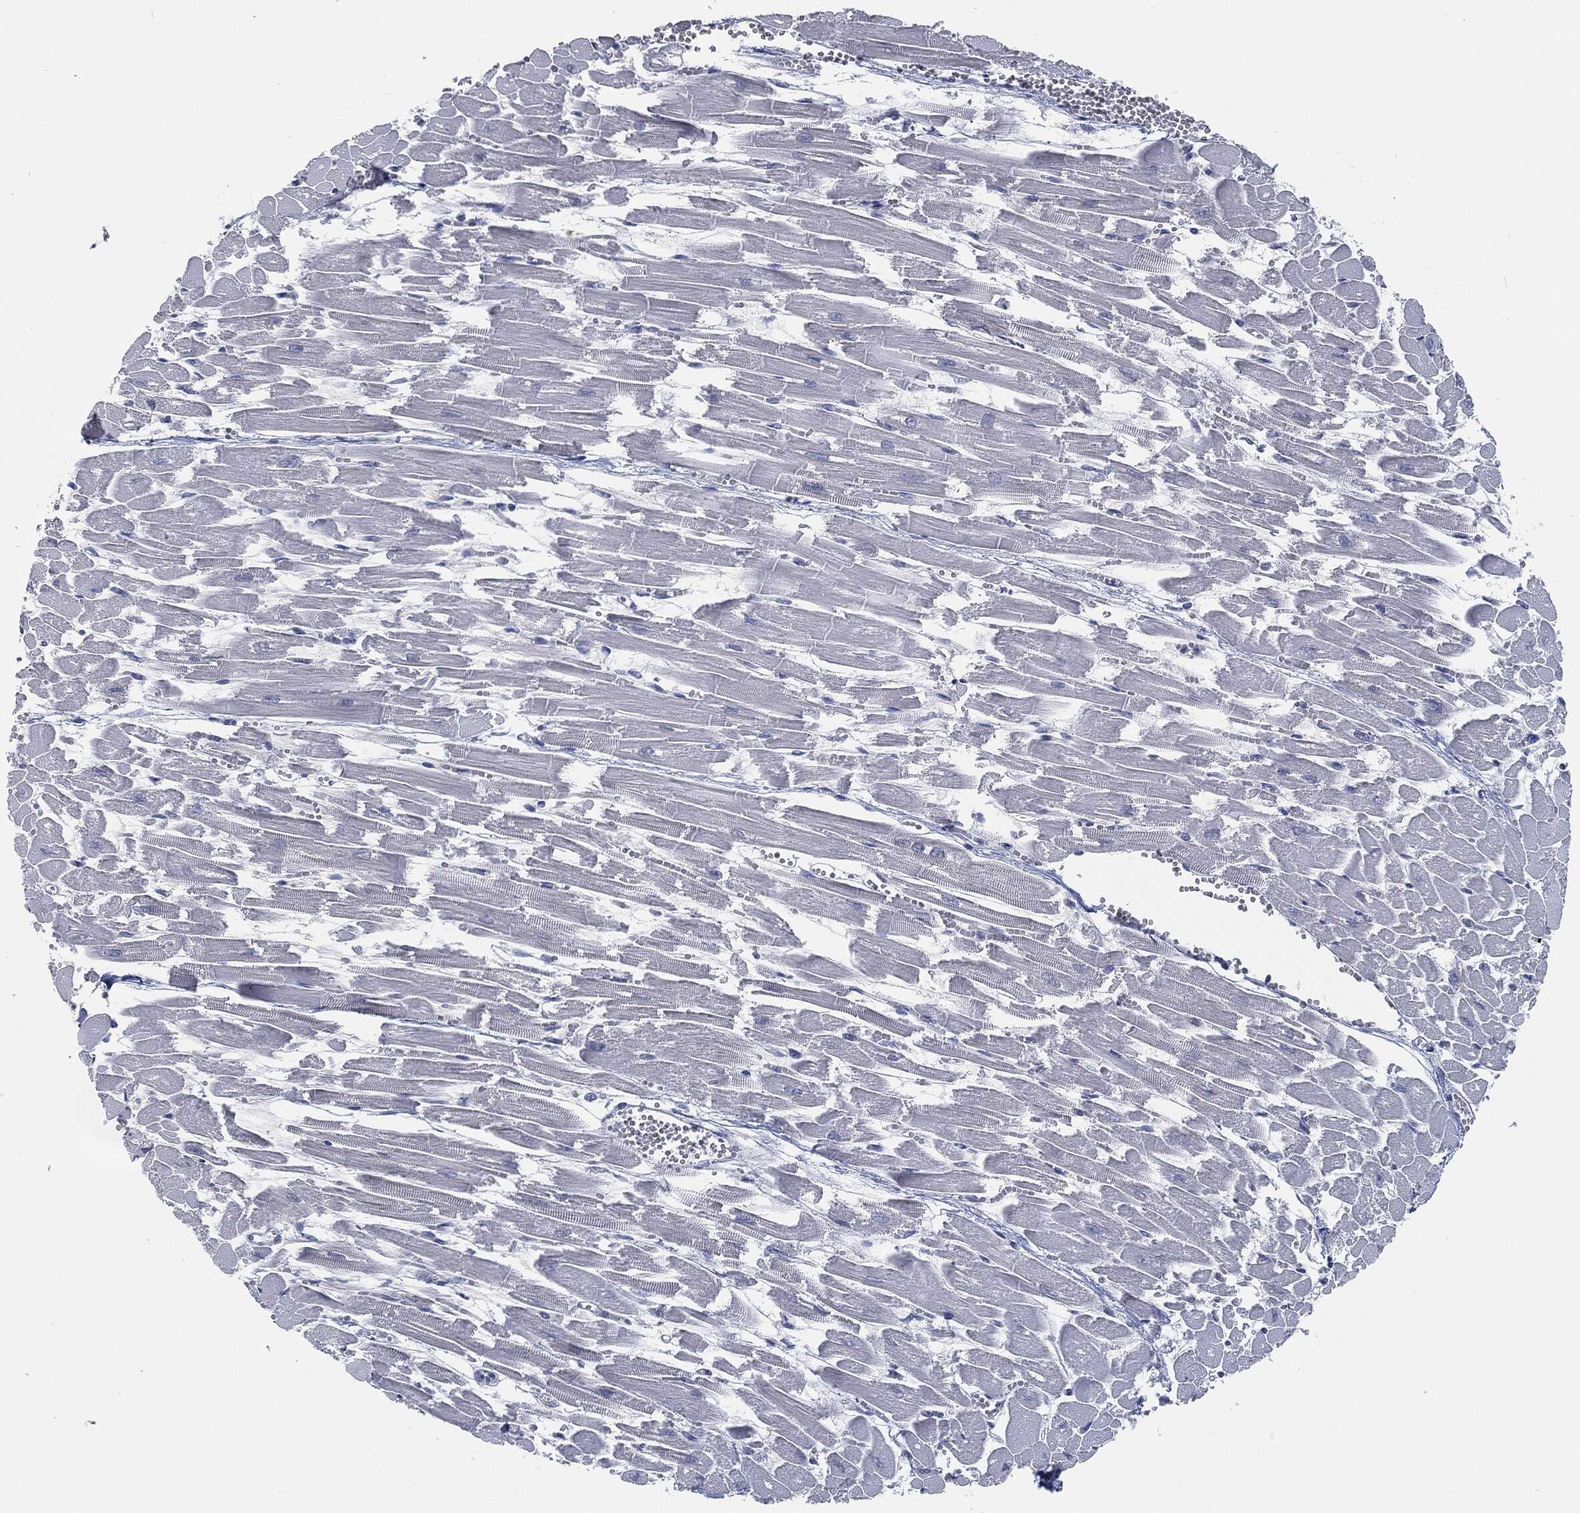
{"staining": {"intensity": "negative", "quantity": "none", "location": "none"}, "tissue": "heart muscle", "cell_type": "Cardiomyocytes", "image_type": "normal", "snomed": [{"axis": "morphology", "description": "Normal tissue, NOS"}, {"axis": "topography", "description": "Heart"}], "caption": "This is an IHC histopathology image of normal heart muscle. There is no positivity in cardiomyocytes.", "gene": "SIGLEC7", "patient": {"sex": "female", "age": 52}}